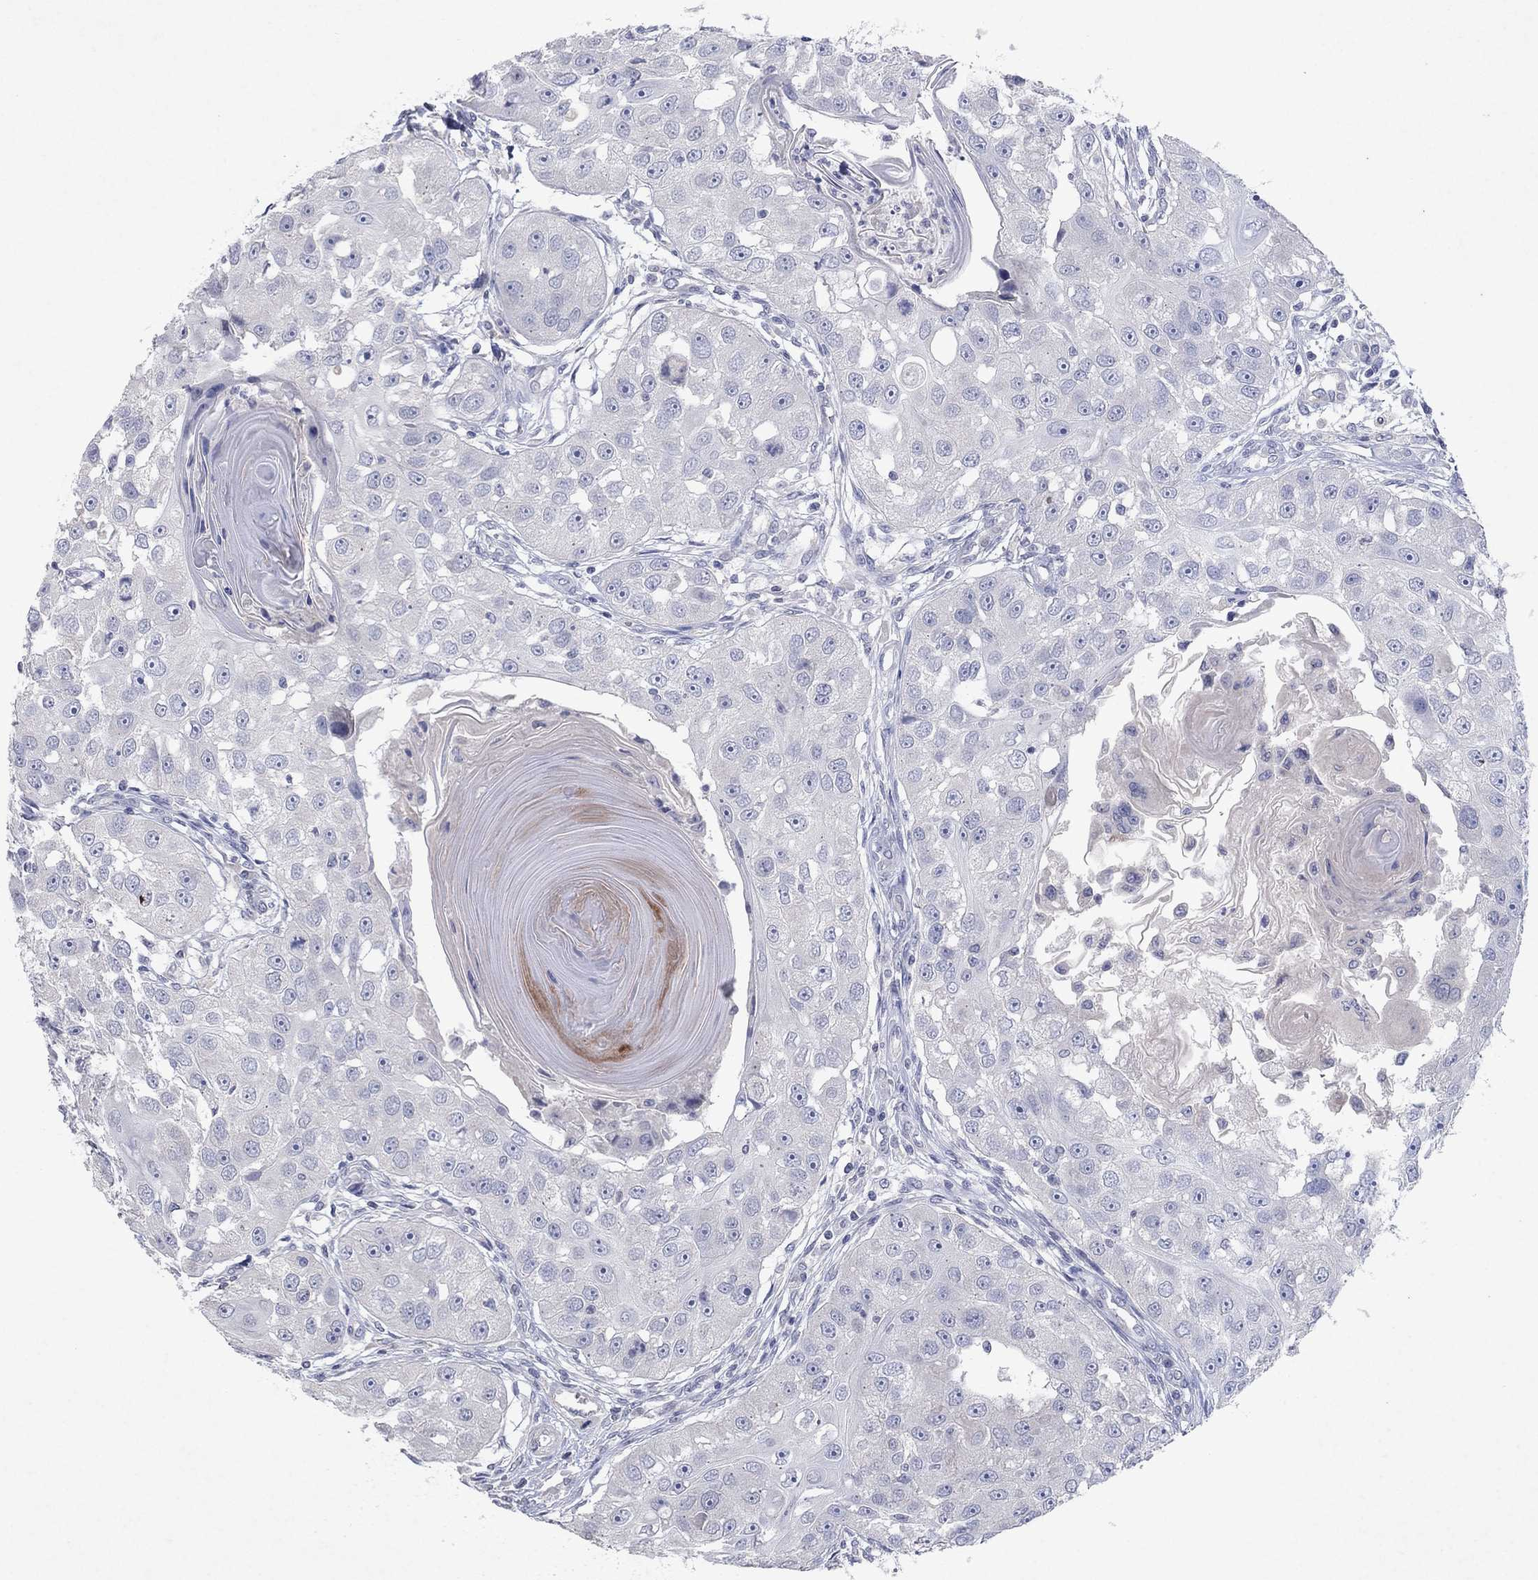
{"staining": {"intensity": "negative", "quantity": "none", "location": "none"}, "tissue": "head and neck cancer", "cell_type": "Tumor cells", "image_type": "cancer", "snomed": [{"axis": "morphology", "description": "Squamous cell carcinoma, NOS"}, {"axis": "topography", "description": "Head-Neck"}], "caption": "A micrograph of head and neck cancer stained for a protein exhibits no brown staining in tumor cells.", "gene": "KRT40", "patient": {"sex": "male", "age": 51}}